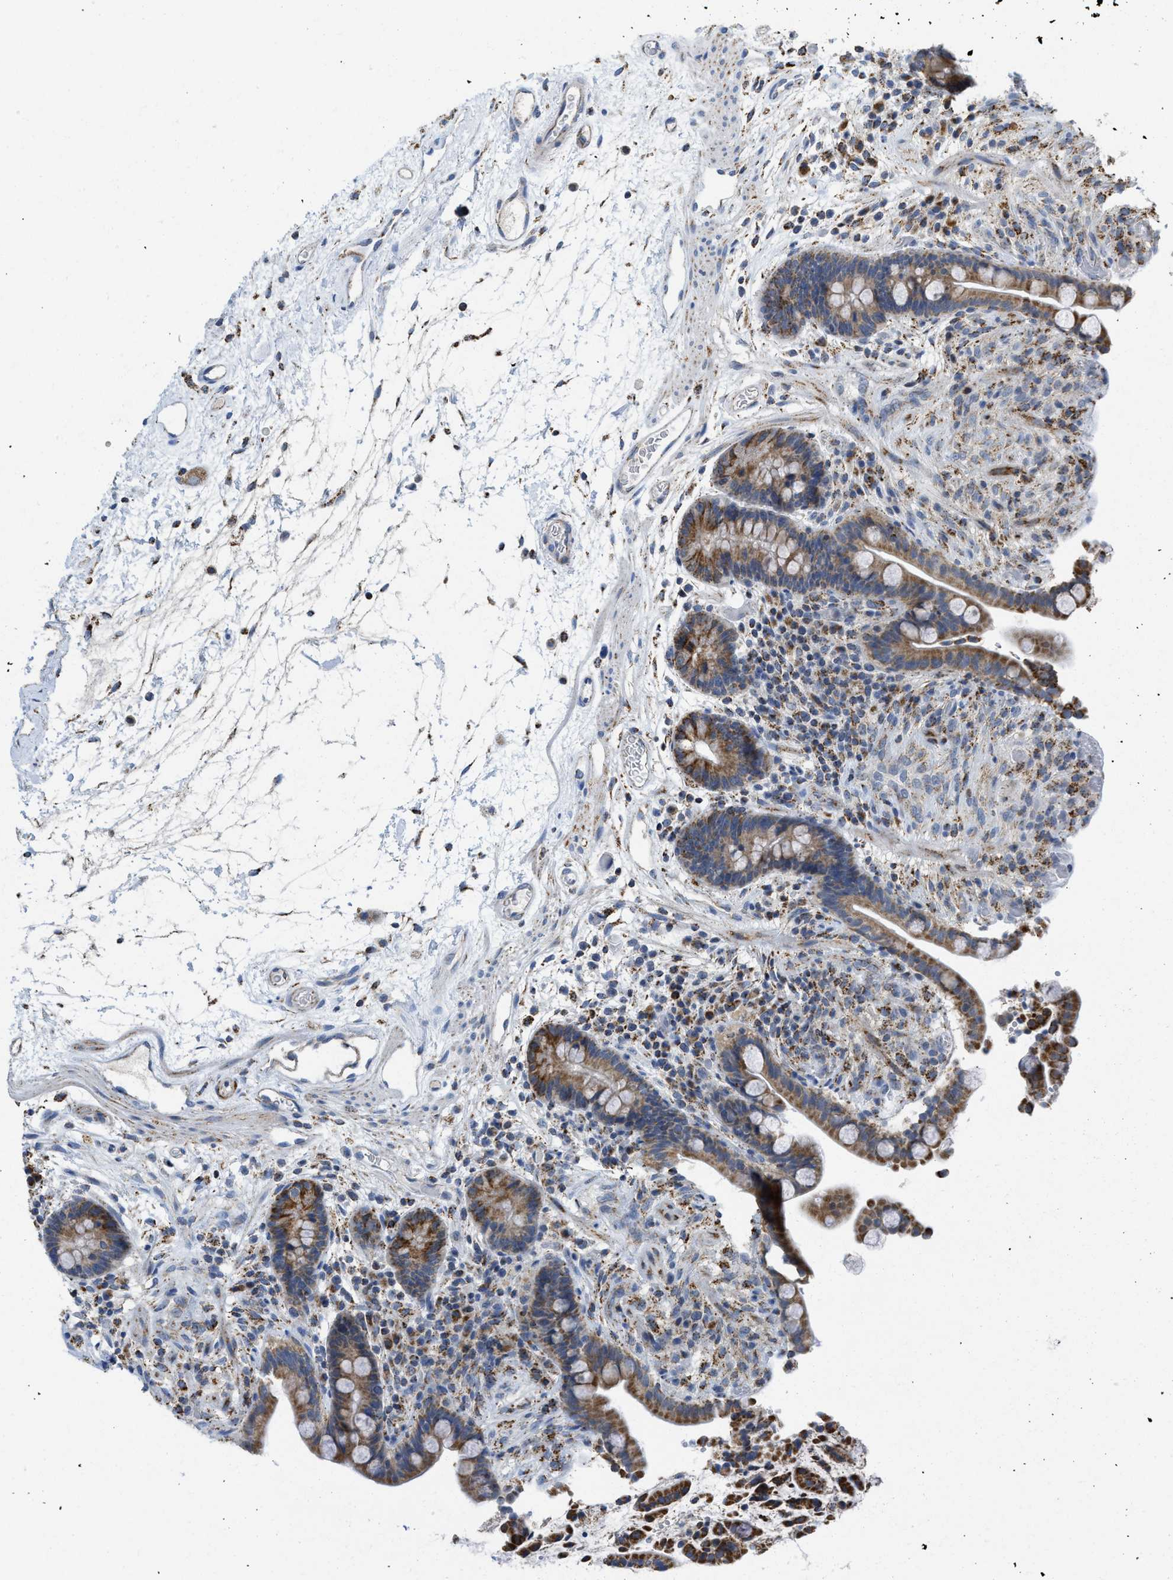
{"staining": {"intensity": "weak", "quantity": ">75%", "location": "cytoplasmic/membranous"}, "tissue": "colon", "cell_type": "Endothelial cells", "image_type": "normal", "snomed": [{"axis": "morphology", "description": "Normal tissue, NOS"}, {"axis": "topography", "description": "Colon"}], "caption": "A photomicrograph of human colon stained for a protein exhibits weak cytoplasmic/membranous brown staining in endothelial cells.", "gene": "GATD3", "patient": {"sex": "male", "age": 73}}